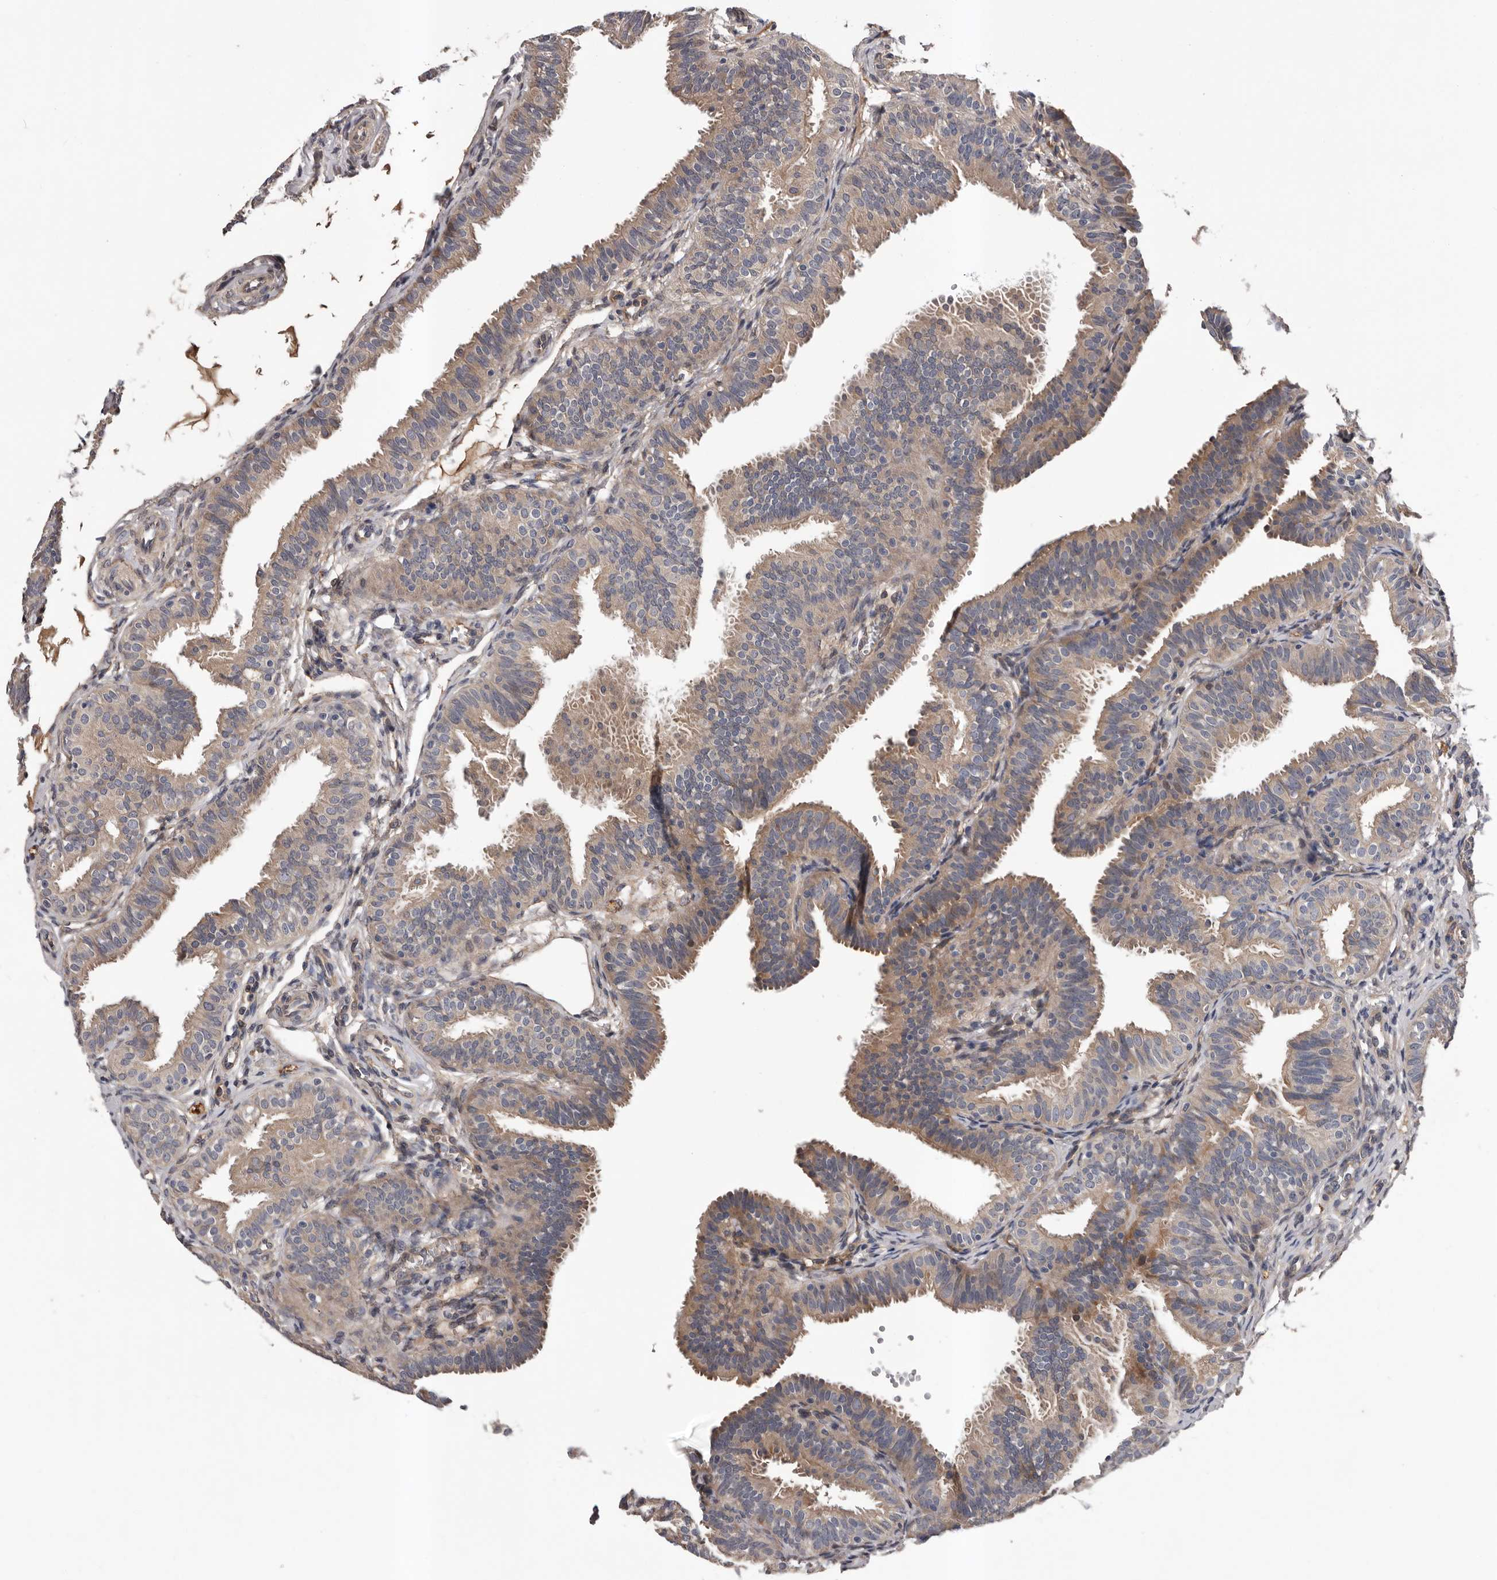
{"staining": {"intensity": "weak", "quantity": "25%-75%", "location": "cytoplasmic/membranous"}, "tissue": "fallopian tube", "cell_type": "Glandular cells", "image_type": "normal", "snomed": [{"axis": "morphology", "description": "Normal tissue, NOS"}, {"axis": "topography", "description": "Fallopian tube"}], "caption": "Brown immunohistochemical staining in benign human fallopian tube reveals weak cytoplasmic/membranous expression in approximately 25%-75% of glandular cells. The staining was performed using DAB (3,3'-diaminobenzidine) to visualize the protein expression in brown, while the nuclei were stained in blue with hematoxylin (Magnification: 20x).", "gene": "PRKD1", "patient": {"sex": "female", "age": 35}}